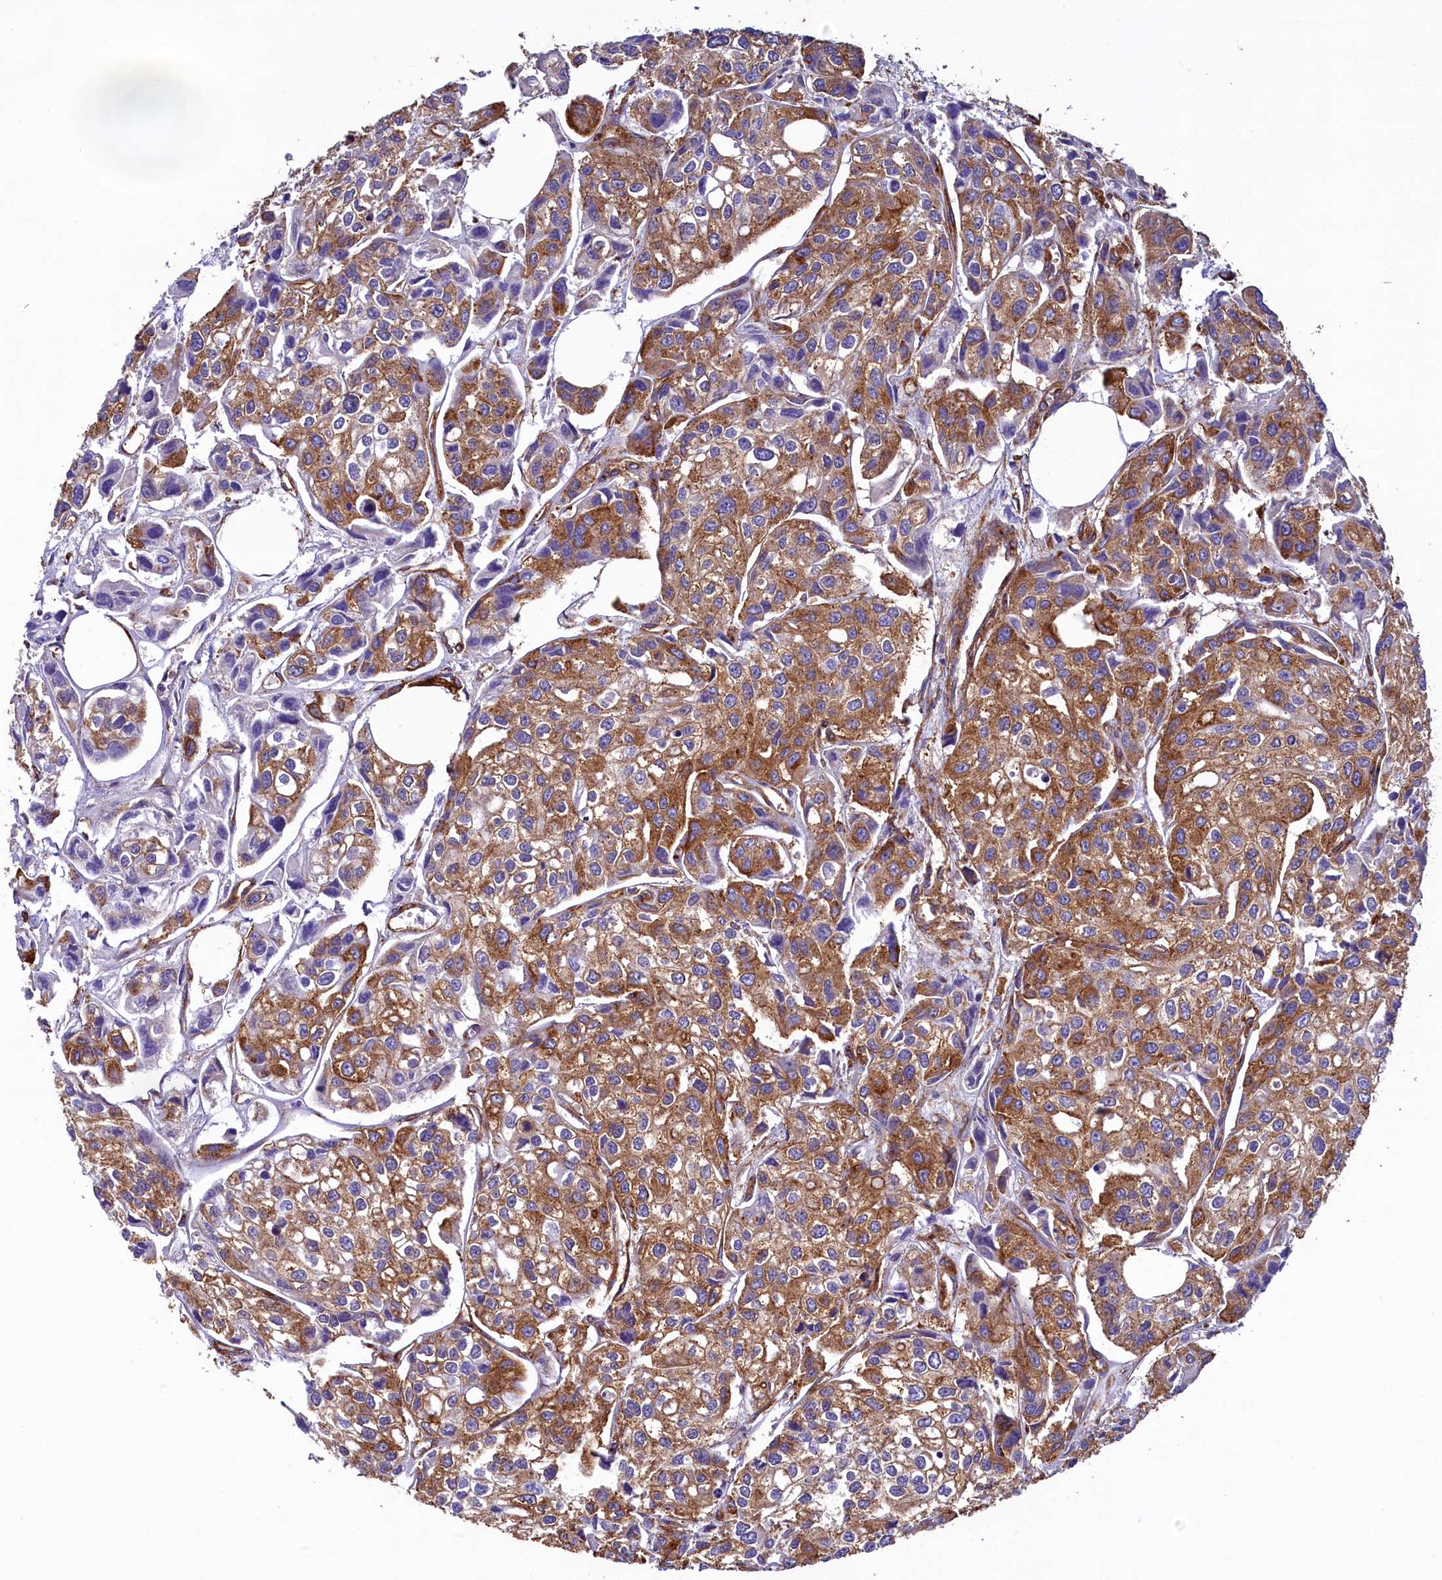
{"staining": {"intensity": "moderate", "quantity": ">75%", "location": "cytoplasmic/membranous"}, "tissue": "urothelial cancer", "cell_type": "Tumor cells", "image_type": "cancer", "snomed": [{"axis": "morphology", "description": "Urothelial carcinoma, High grade"}, {"axis": "topography", "description": "Urinary bladder"}], "caption": "Urothelial carcinoma (high-grade) stained with immunohistochemistry exhibits moderate cytoplasmic/membranous expression in approximately >75% of tumor cells.", "gene": "GPR21", "patient": {"sex": "male", "age": 67}}